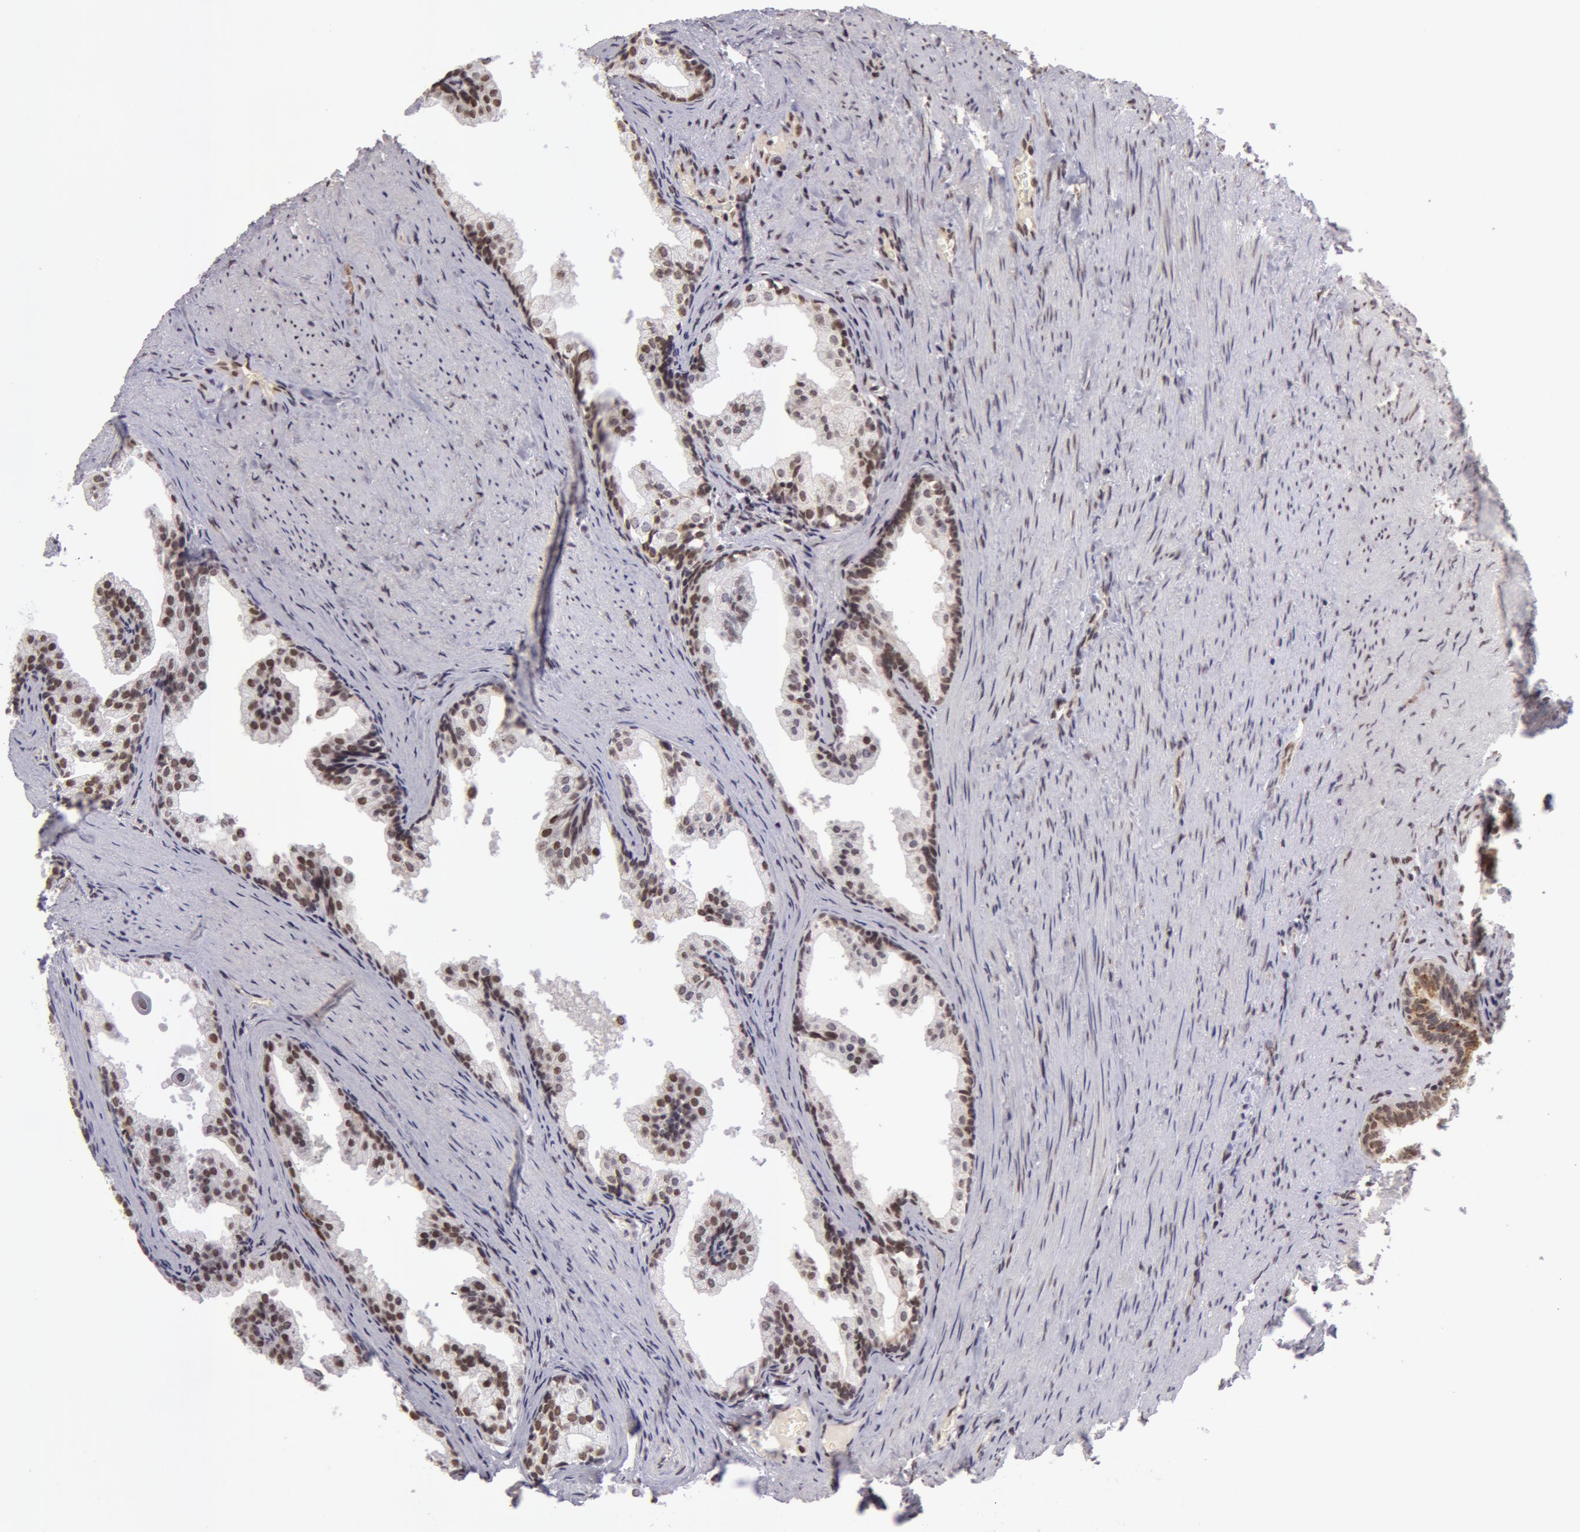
{"staining": {"intensity": "moderate", "quantity": ">75%", "location": "nuclear"}, "tissue": "prostate cancer", "cell_type": "Tumor cells", "image_type": "cancer", "snomed": [{"axis": "morphology", "description": "Adenocarcinoma, Medium grade"}, {"axis": "topography", "description": "Prostate"}], "caption": "Protein expression analysis of prostate cancer shows moderate nuclear staining in about >75% of tumor cells. The protein of interest is shown in brown color, while the nuclei are stained blue.", "gene": "VRTN", "patient": {"sex": "male", "age": 60}}